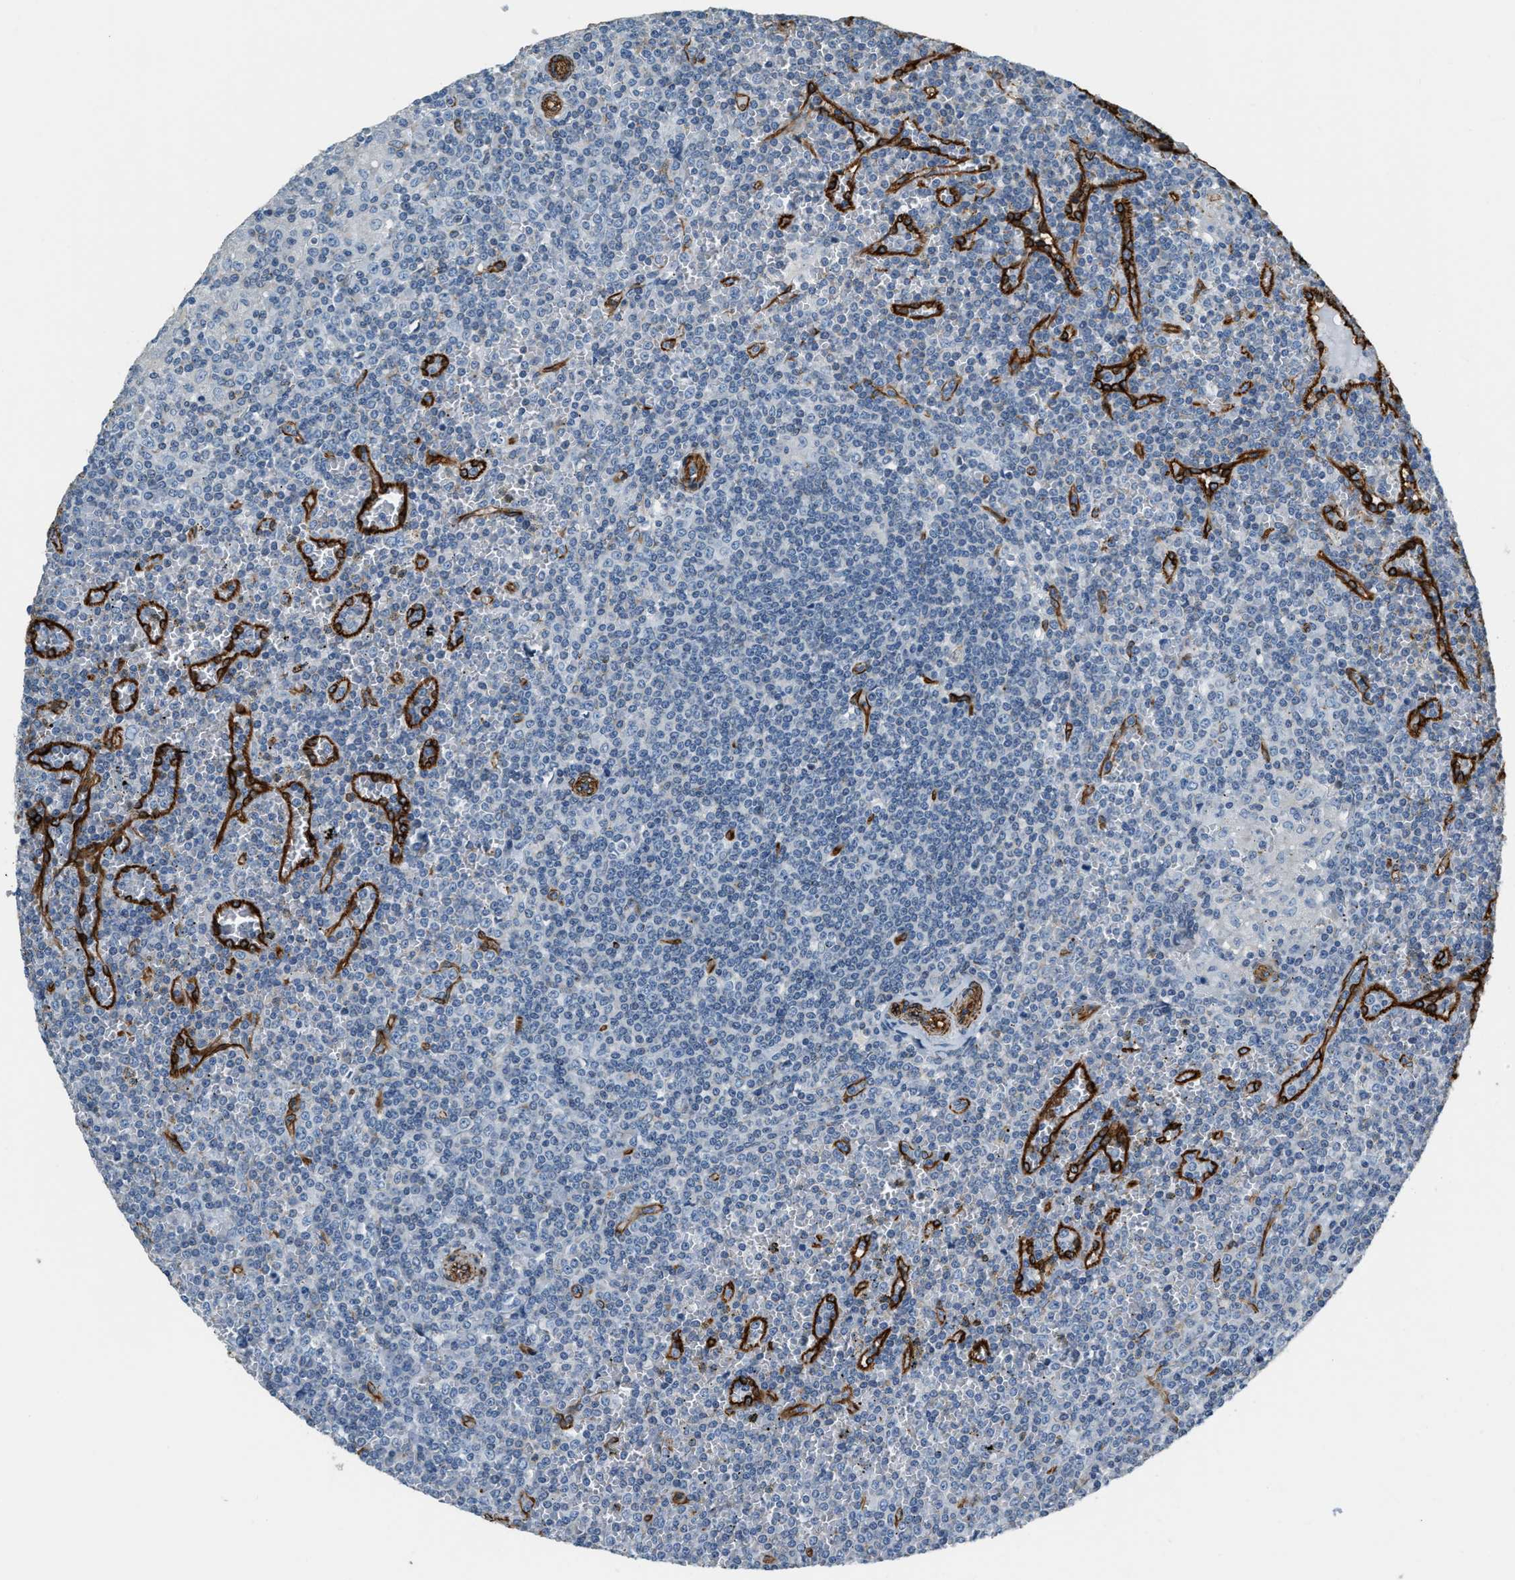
{"staining": {"intensity": "negative", "quantity": "none", "location": "none"}, "tissue": "lymphoma", "cell_type": "Tumor cells", "image_type": "cancer", "snomed": [{"axis": "morphology", "description": "Malignant lymphoma, non-Hodgkin's type, Low grade"}, {"axis": "topography", "description": "Spleen"}], "caption": "DAB immunohistochemical staining of human lymphoma demonstrates no significant expression in tumor cells. (DAB immunohistochemistry (IHC) visualized using brightfield microscopy, high magnification).", "gene": "TMEM43", "patient": {"sex": "female", "age": 19}}